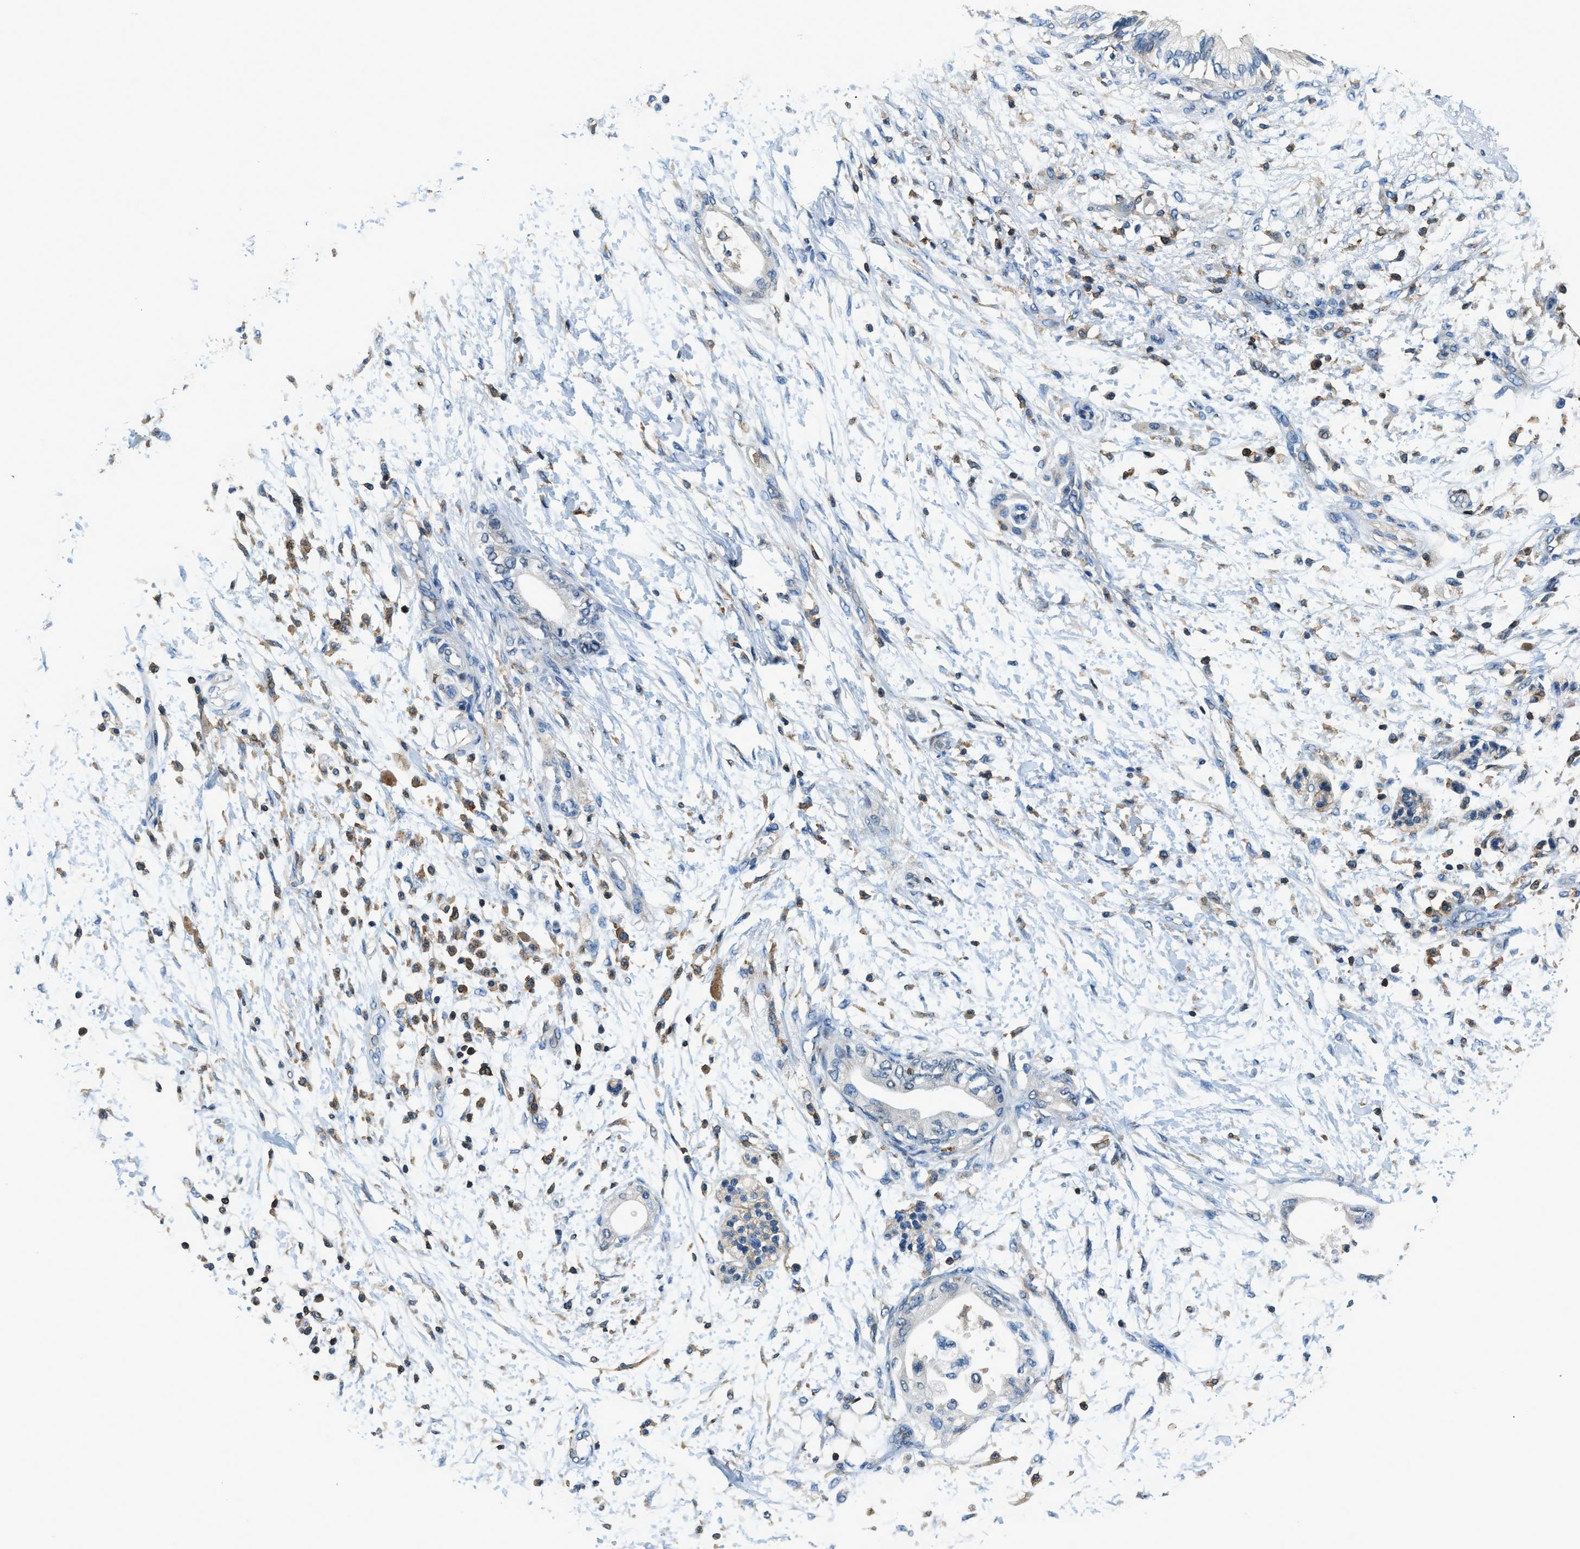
{"staining": {"intensity": "weak", "quantity": "<25%", "location": "cytoplasmic/membranous"}, "tissue": "adipose tissue", "cell_type": "Adipocytes", "image_type": "normal", "snomed": [{"axis": "morphology", "description": "Normal tissue, NOS"}, {"axis": "morphology", "description": "Adenocarcinoma, NOS"}, {"axis": "topography", "description": "Duodenum"}, {"axis": "topography", "description": "Peripheral nerve tissue"}], "caption": "Adipocytes show no significant expression in benign adipose tissue.", "gene": "MYO1G", "patient": {"sex": "female", "age": 60}}